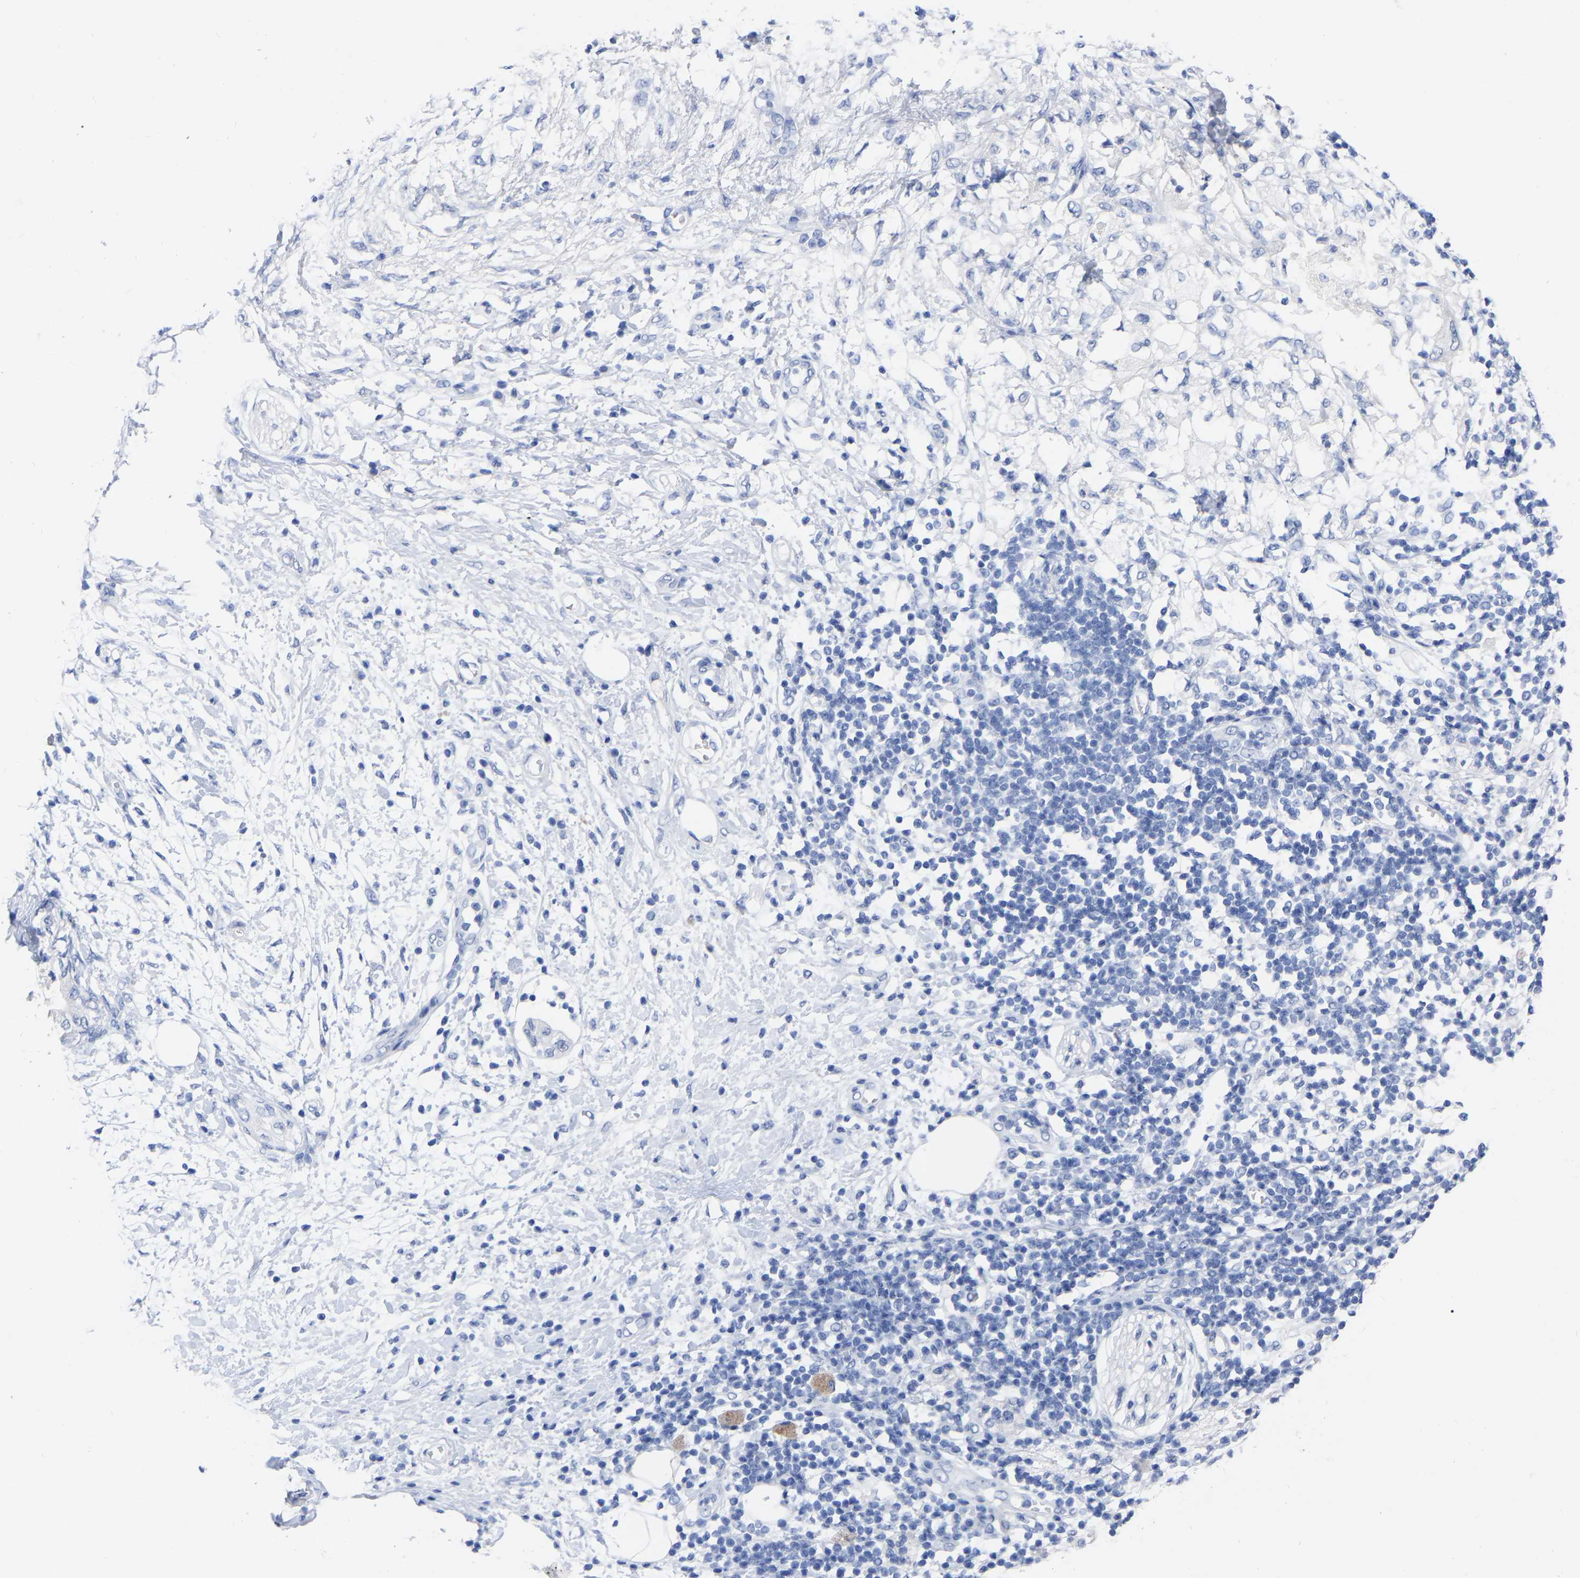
{"staining": {"intensity": "weak", "quantity": ">75%", "location": "cytoplasmic/membranous"}, "tissue": "adipose tissue", "cell_type": "Adipocytes", "image_type": "normal", "snomed": [{"axis": "morphology", "description": "Normal tissue, NOS"}, {"axis": "morphology", "description": "Adenocarcinoma, NOS"}, {"axis": "topography", "description": "Duodenum"}, {"axis": "topography", "description": "Peripheral nerve tissue"}], "caption": "Protein staining by IHC reveals weak cytoplasmic/membranous staining in approximately >75% of adipocytes in normal adipose tissue. Ihc stains the protein in brown and the nuclei are stained blue.", "gene": "ANXA13", "patient": {"sex": "female", "age": 60}}